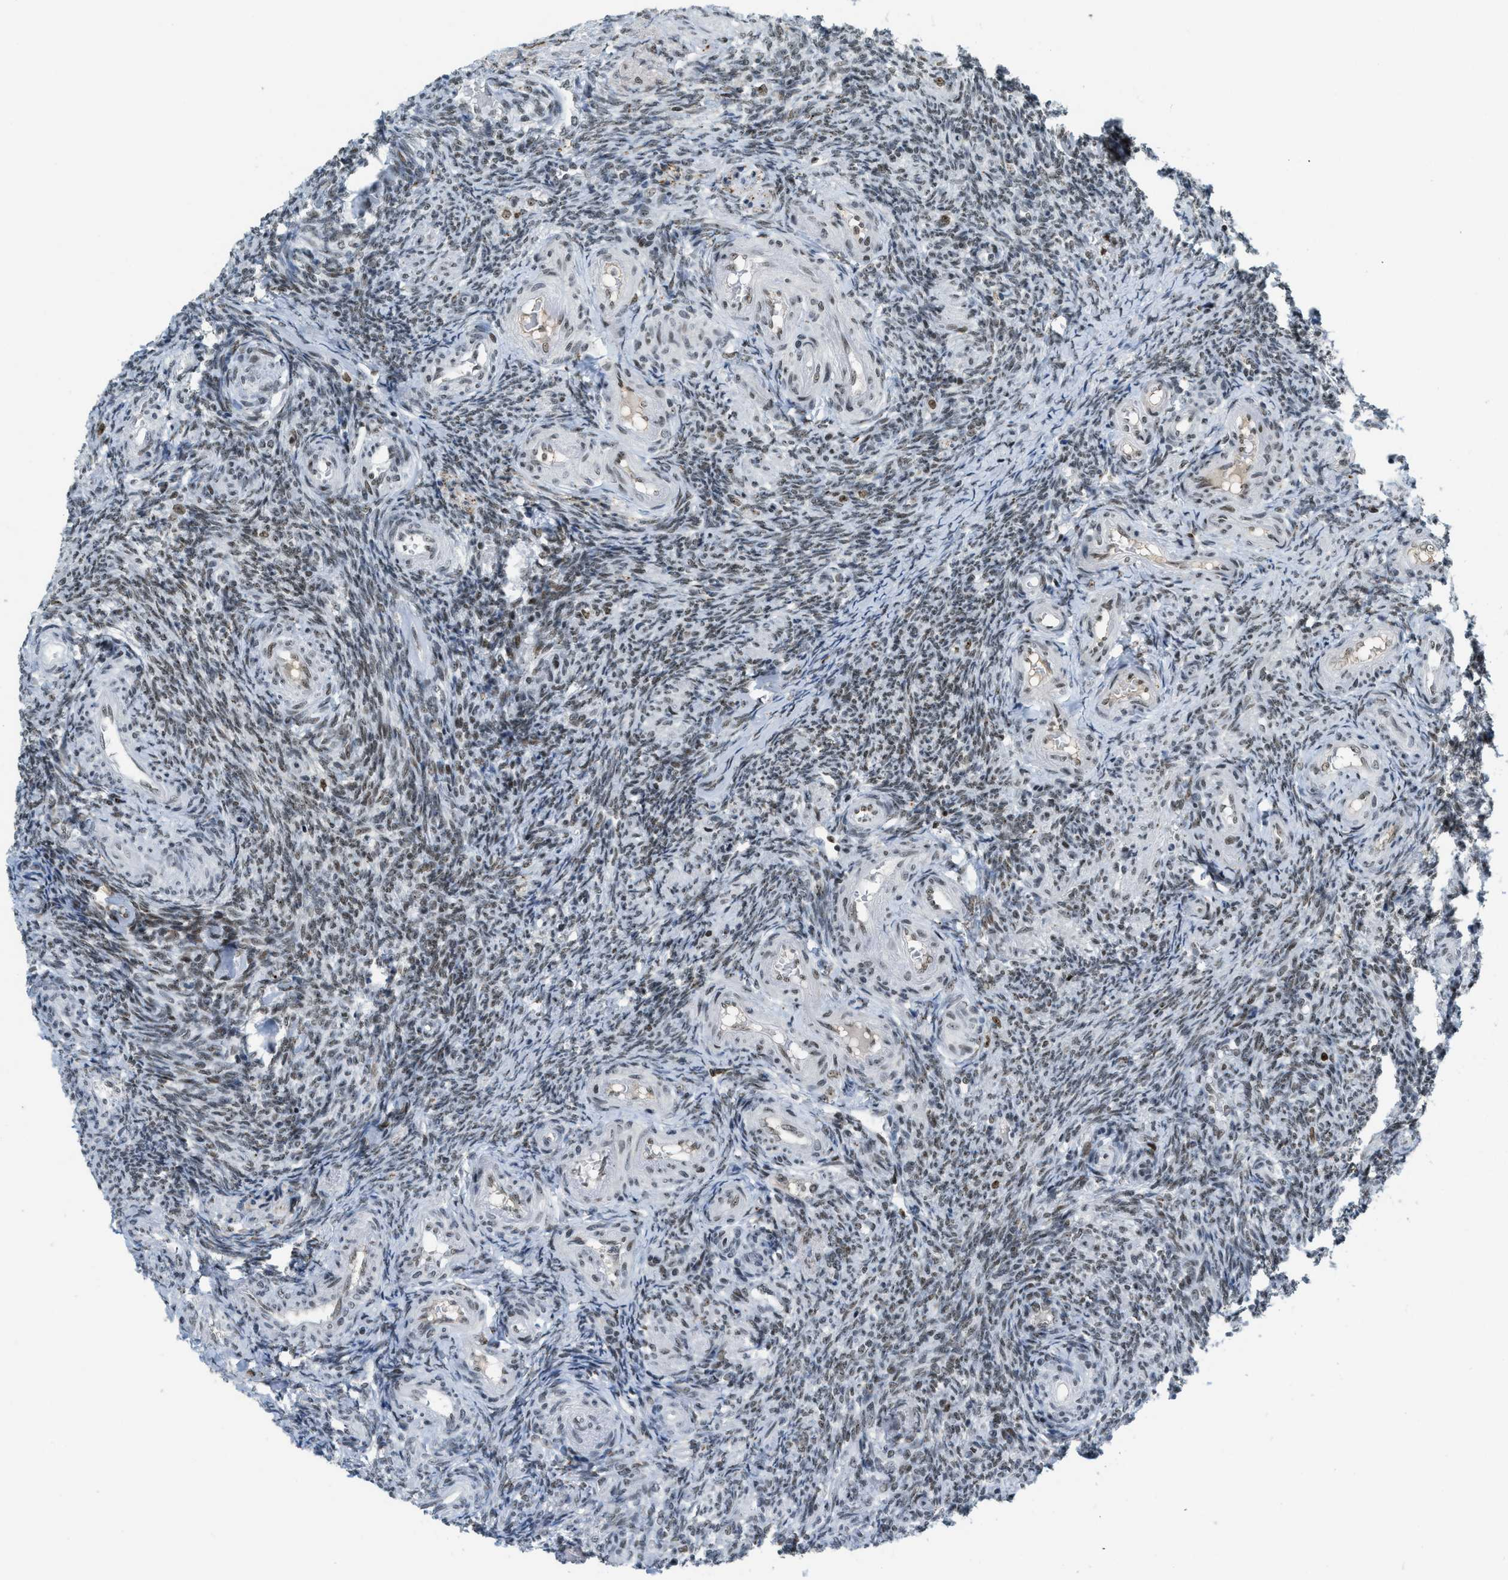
{"staining": {"intensity": "moderate", "quantity": ">75%", "location": "nuclear"}, "tissue": "ovary", "cell_type": "Follicle cells", "image_type": "normal", "snomed": [{"axis": "morphology", "description": "Normal tissue, NOS"}, {"axis": "topography", "description": "Ovary"}], "caption": "Brown immunohistochemical staining in normal human ovary shows moderate nuclear positivity in approximately >75% of follicle cells. (DAB IHC, brown staining for protein, blue staining for nuclei).", "gene": "URB1", "patient": {"sex": "female", "age": 41}}